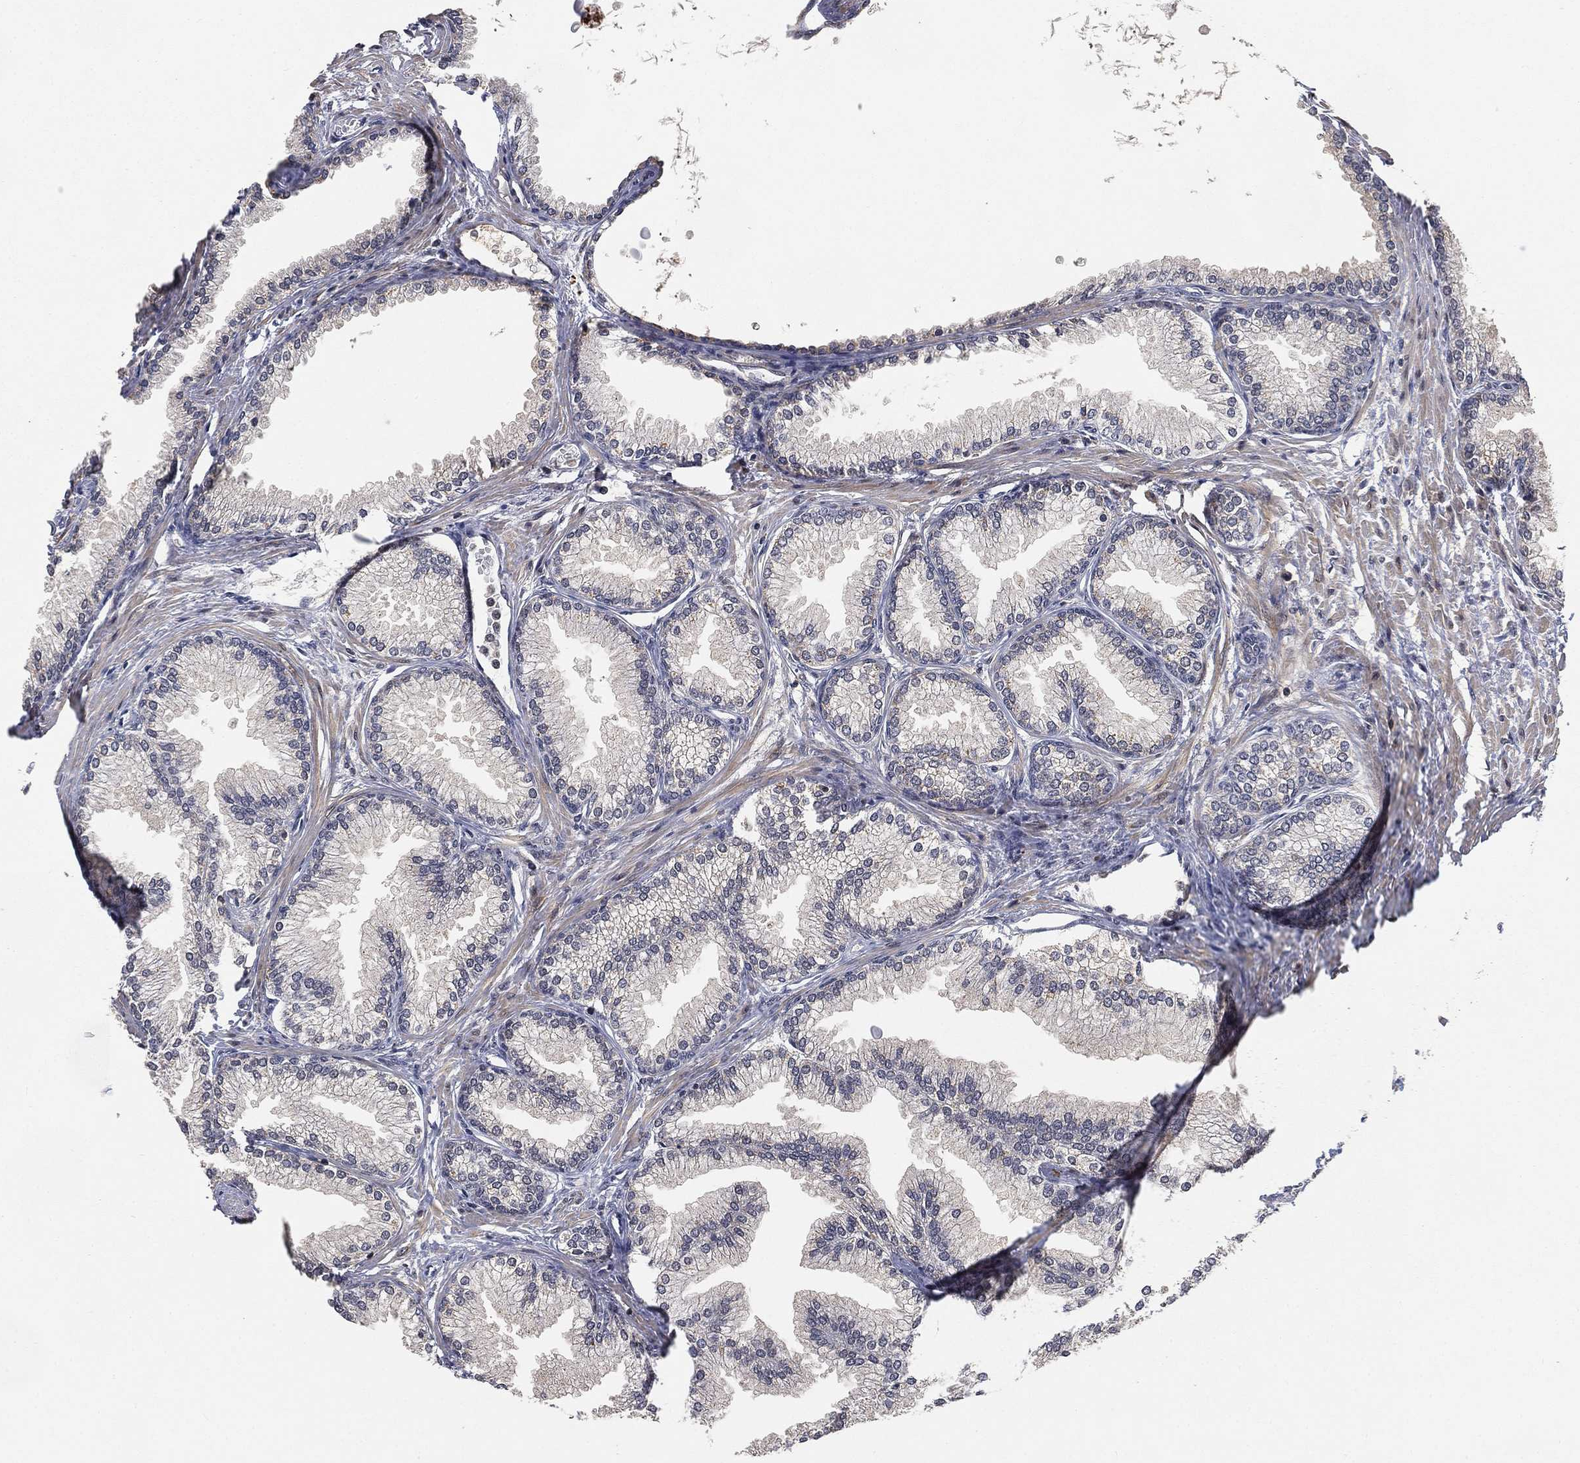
{"staining": {"intensity": "moderate", "quantity": "<25%", "location": "nuclear"}, "tissue": "prostate", "cell_type": "Glandular cells", "image_type": "normal", "snomed": [{"axis": "morphology", "description": "Normal tissue, NOS"}, {"axis": "topography", "description": "Prostate"}], "caption": "Glandular cells exhibit moderate nuclear positivity in about <25% of cells in normal prostate. The protein of interest is shown in brown color, while the nuclei are stained blue.", "gene": "WDR26", "patient": {"sex": "male", "age": 72}}